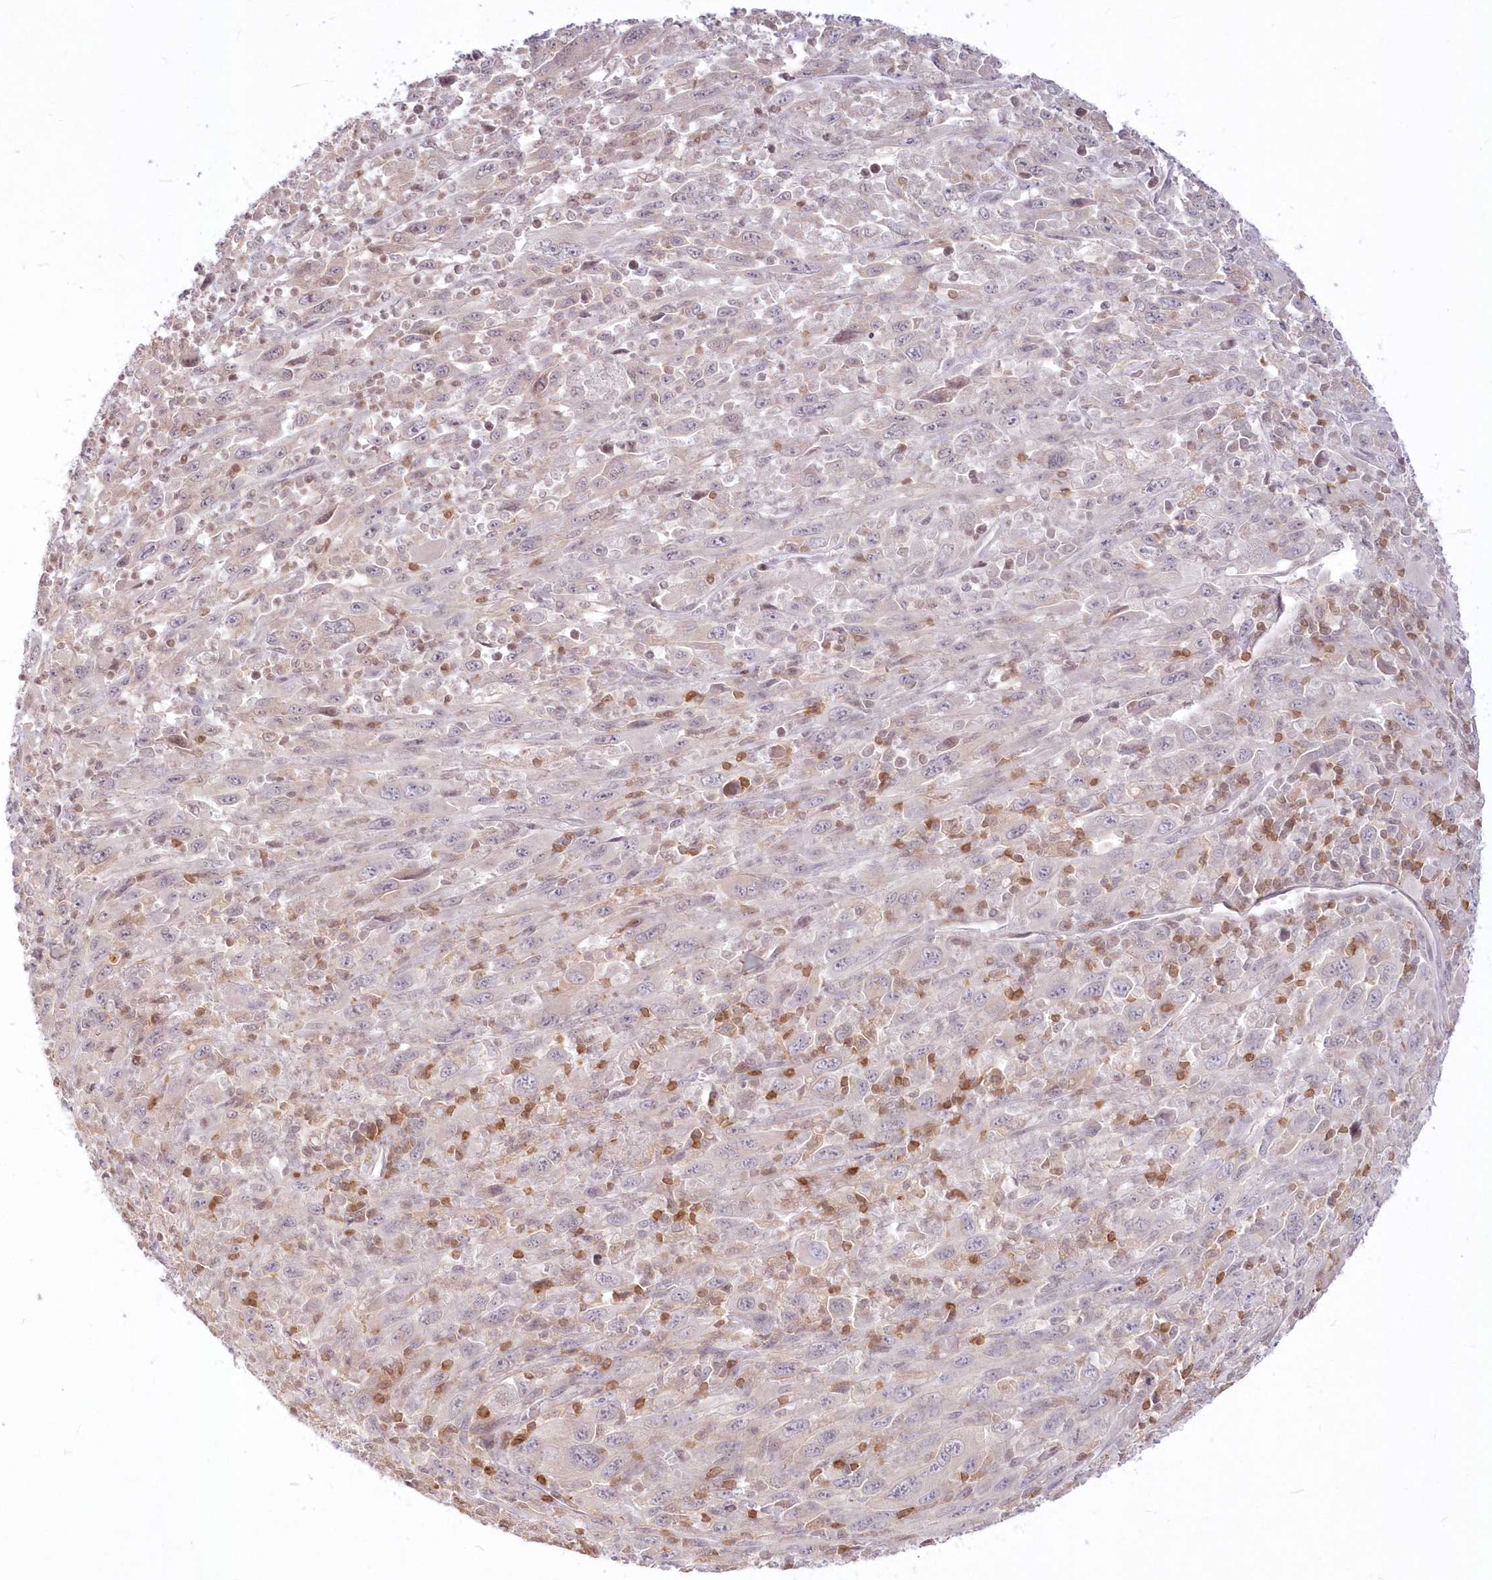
{"staining": {"intensity": "negative", "quantity": "none", "location": "none"}, "tissue": "melanoma", "cell_type": "Tumor cells", "image_type": "cancer", "snomed": [{"axis": "morphology", "description": "Malignant melanoma, Metastatic site"}, {"axis": "topography", "description": "Skin"}], "caption": "High power microscopy image of an immunohistochemistry photomicrograph of melanoma, revealing no significant expression in tumor cells. The staining is performed using DAB brown chromogen with nuclei counter-stained in using hematoxylin.", "gene": "MTMR3", "patient": {"sex": "female", "age": 56}}